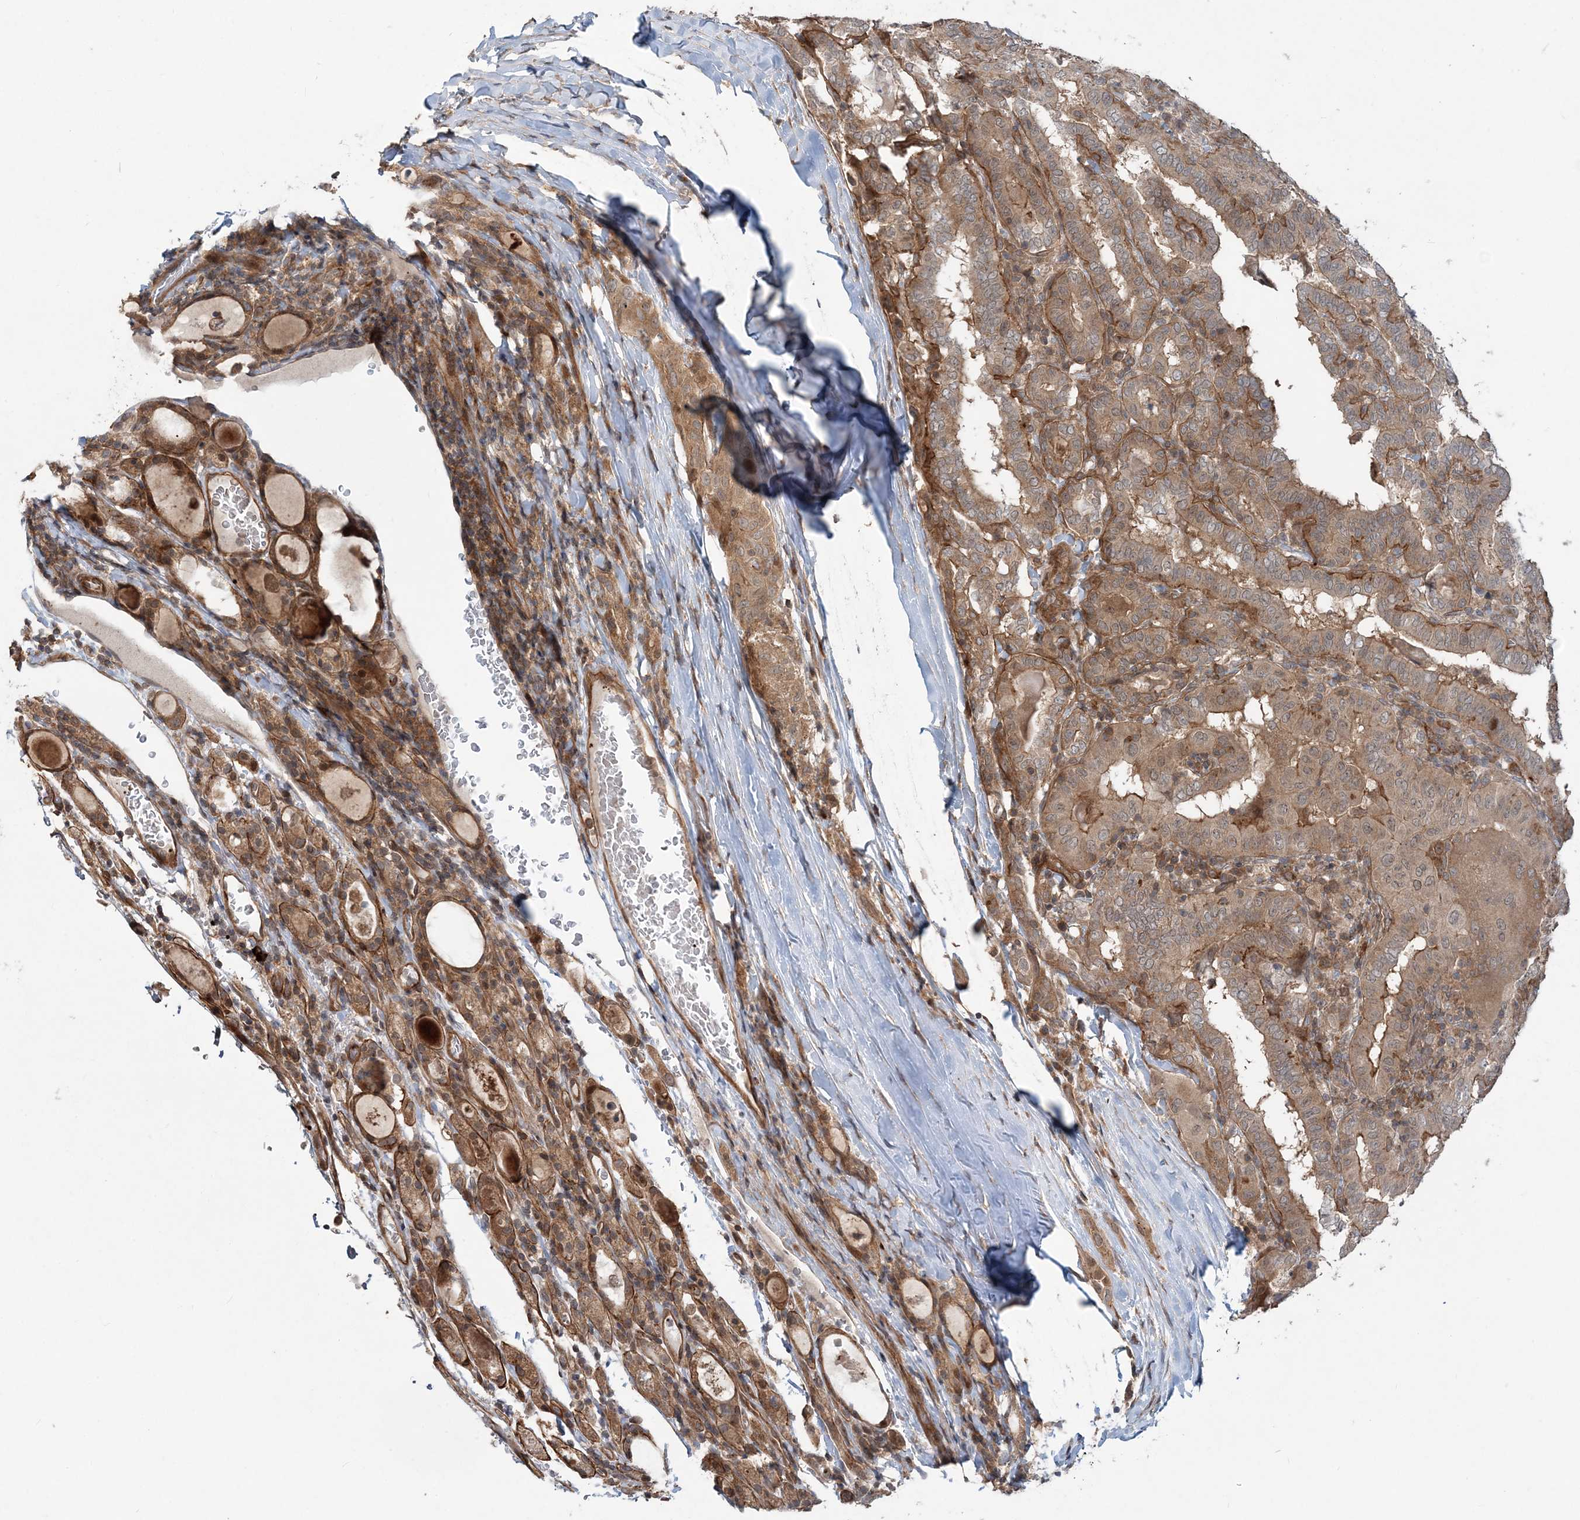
{"staining": {"intensity": "moderate", "quantity": ">75%", "location": "cytoplasmic/membranous"}, "tissue": "thyroid cancer", "cell_type": "Tumor cells", "image_type": "cancer", "snomed": [{"axis": "morphology", "description": "Papillary adenocarcinoma, NOS"}, {"axis": "topography", "description": "Thyroid gland"}], "caption": "Immunohistochemistry of human papillary adenocarcinoma (thyroid) exhibits medium levels of moderate cytoplasmic/membranous staining in approximately >75% of tumor cells. (DAB = brown stain, brightfield microscopy at high magnification).", "gene": "GEMIN5", "patient": {"sex": "female", "age": 72}}